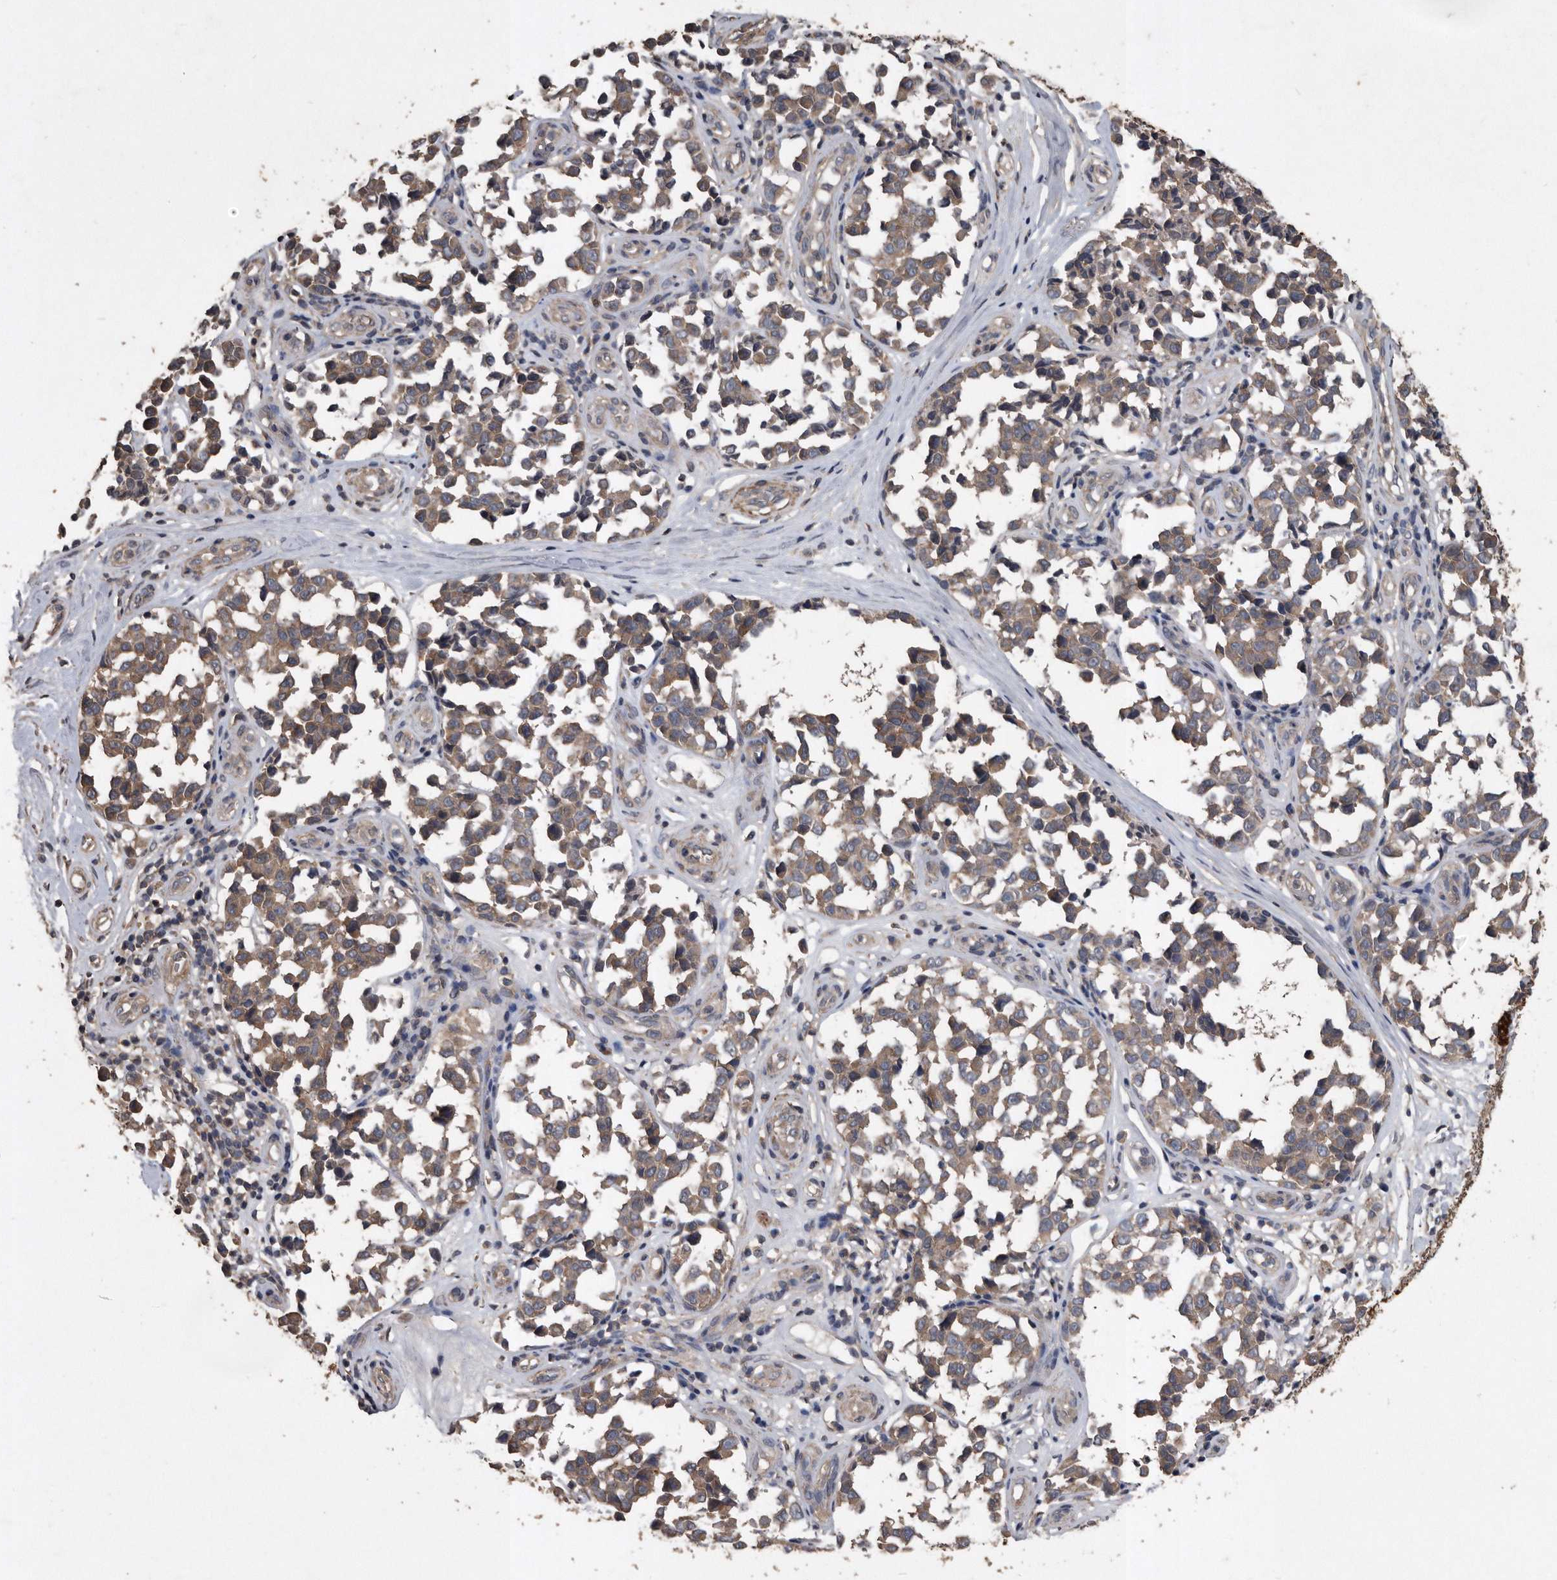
{"staining": {"intensity": "weak", "quantity": ">75%", "location": "cytoplasmic/membranous"}, "tissue": "melanoma", "cell_type": "Tumor cells", "image_type": "cancer", "snomed": [{"axis": "morphology", "description": "Malignant melanoma, NOS"}, {"axis": "topography", "description": "Skin"}], "caption": "Human malignant melanoma stained with a protein marker demonstrates weak staining in tumor cells.", "gene": "NRBP1", "patient": {"sex": "female", "age": 64}}